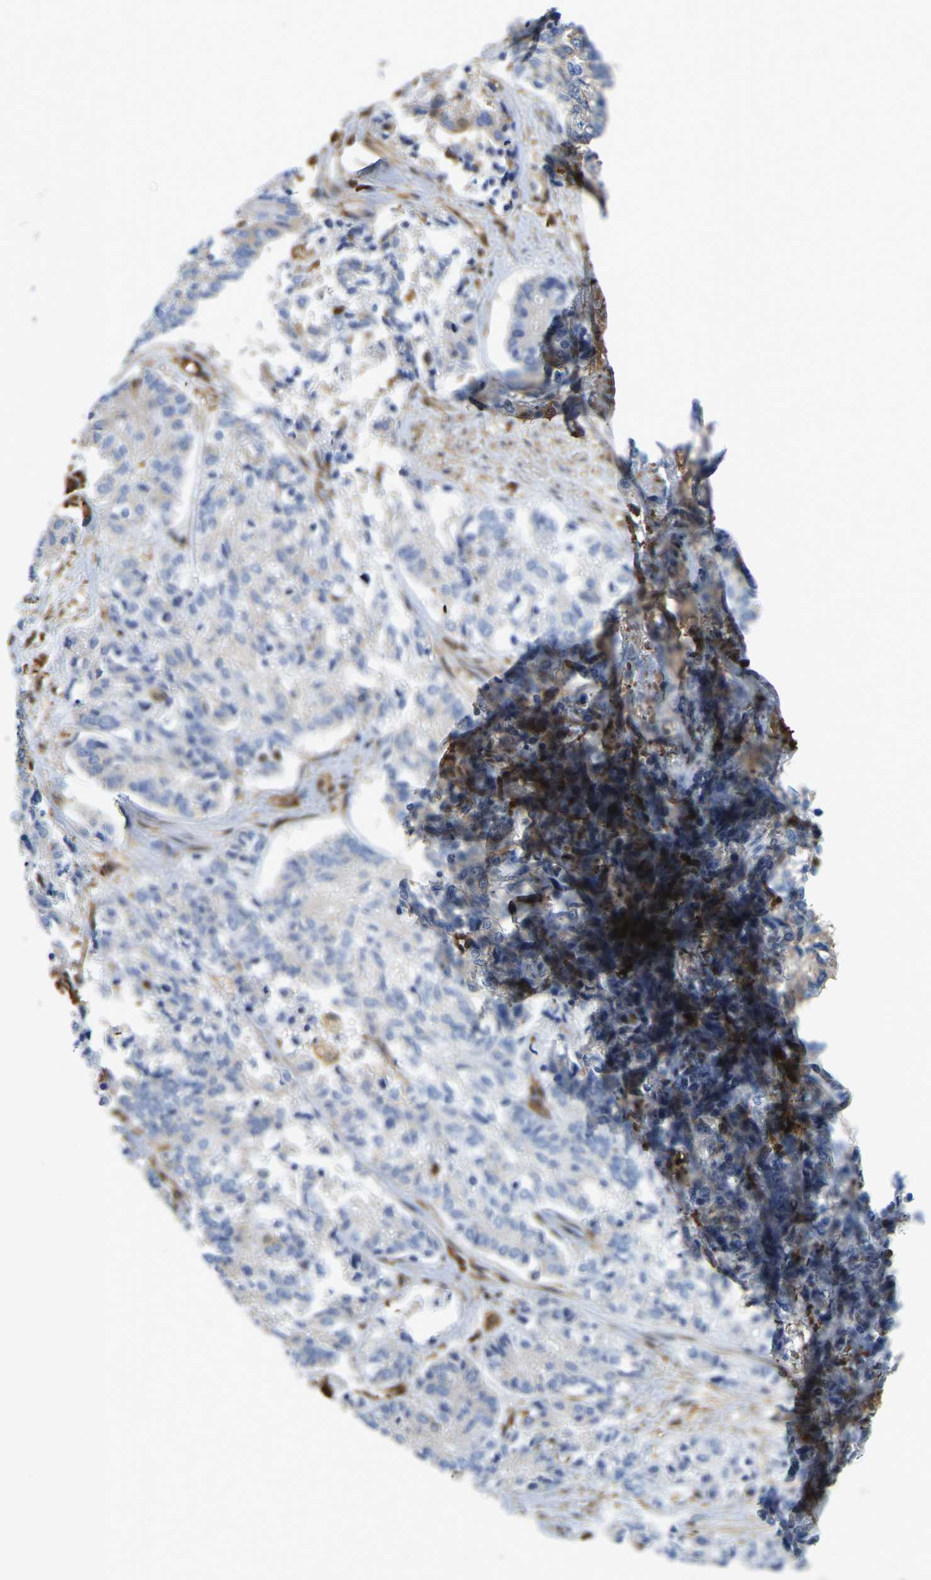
{"staining": {"intensity": "negative", "quantity": "none", "location": "none"}, "tissue": "cervical cancer", "cell_type": "Tumor cells", "image_type": "cancer", "snomed": [{"axis": "morphology", "description": "Squamous cell carcinoma, NOS"}, {"axis": "topography", "description": "Cervix"}], "caption": "This image is of cervical cancer (squamous cell carcinoma) stained with IHC to label a protein in brown with the nuclei are counter-stained blue. There is no staining in tumor cells. Nuclei are stained in blue.", "gene": "LDHB", "patient": {"sex": "female", "age": 35}}